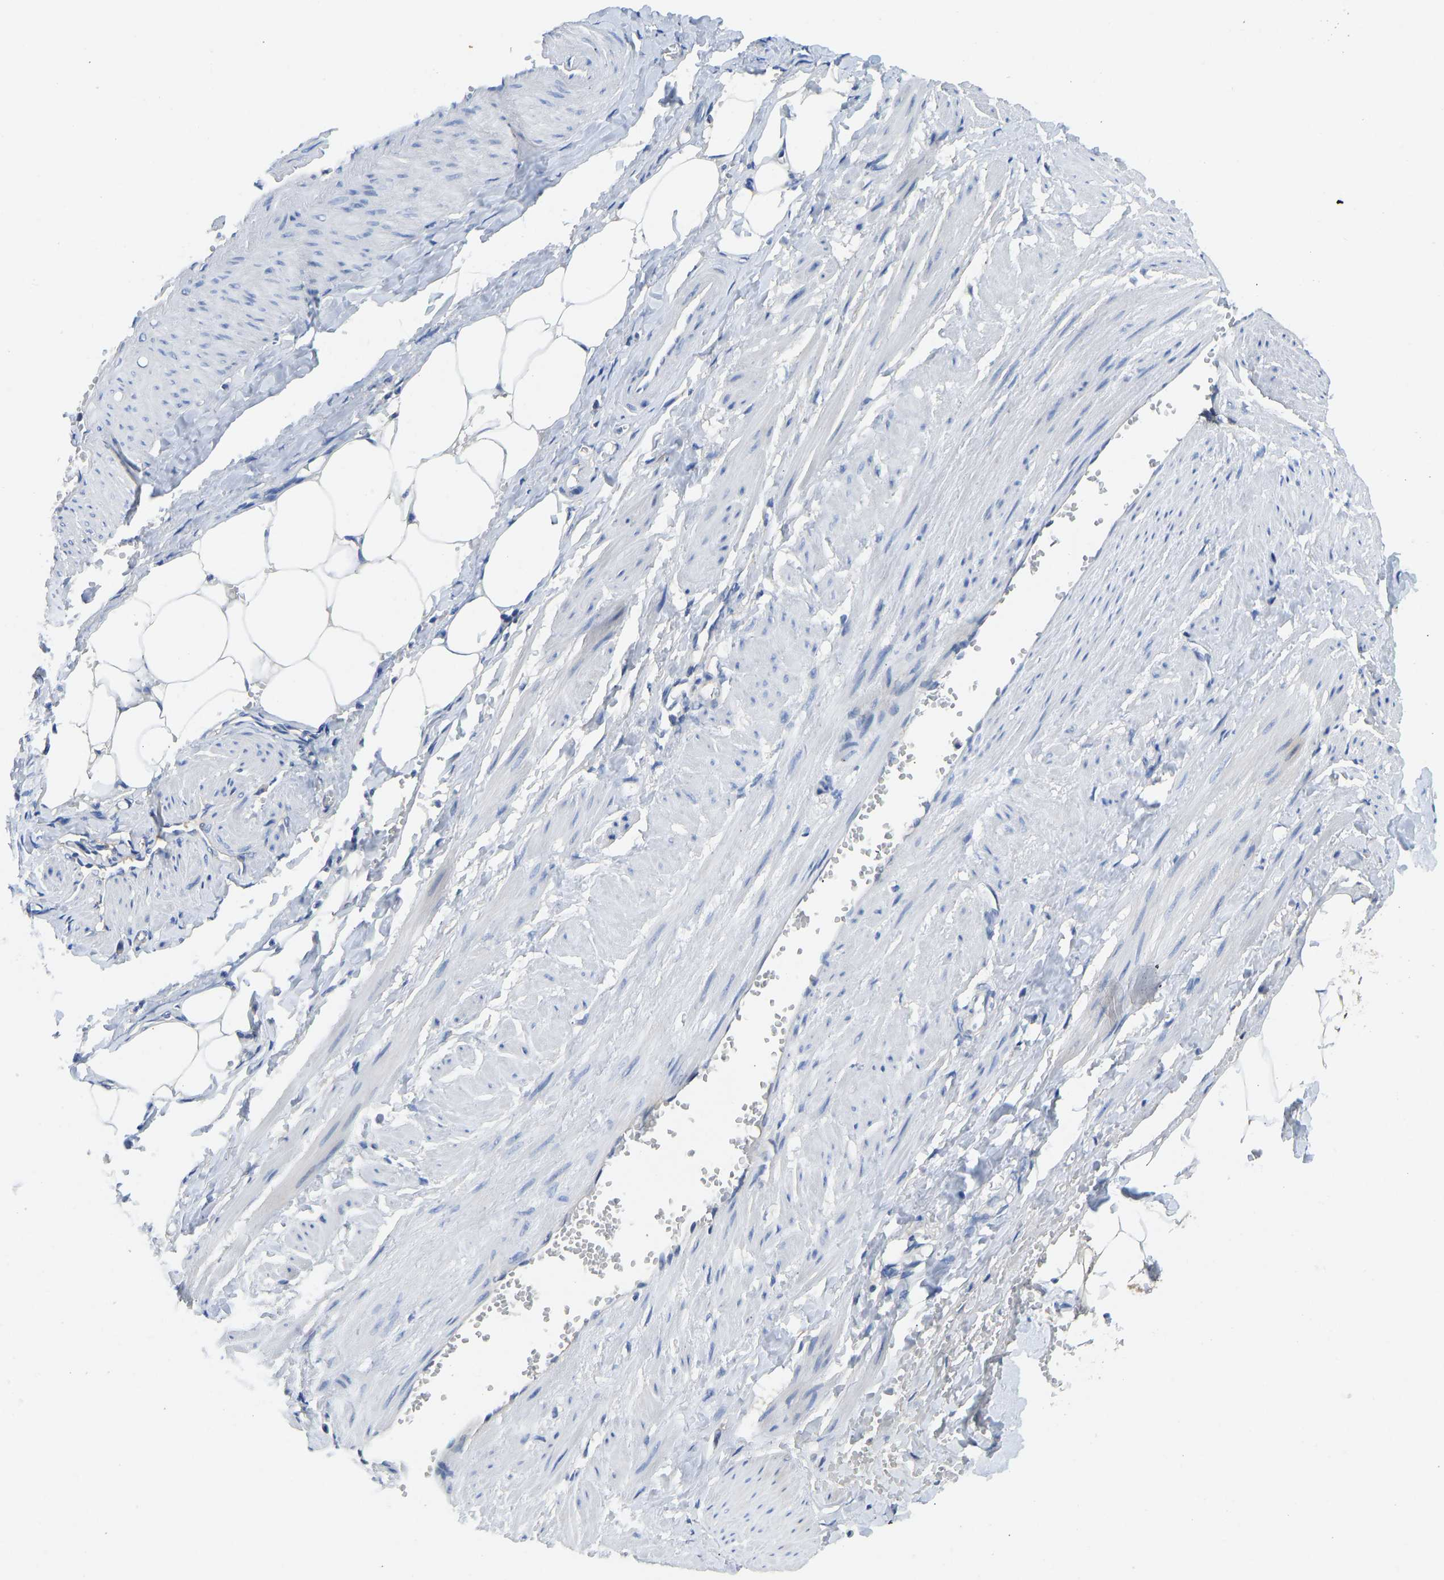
{"staining": {"intensity": "weak", "quantity": "<25%", "location": "cytoplasmic/membranous"}, "tissue": "adipose tissue", "cell_type": "Adipocytes", "image_type": "normal", "snomed": [{"axis": "morphology", "description": "Normal tissue, NOS"}, {"axis": "topography", "description": "Soft tissue"}, {"axis": "topography", "description": "Vascular tissue"}], "caption": "Photomicrograph shows no significant protein staining in adipocytes of normal adipose tissue.", "gene": "NDRG3", "patient": {"sex": "female", "age": 35}}